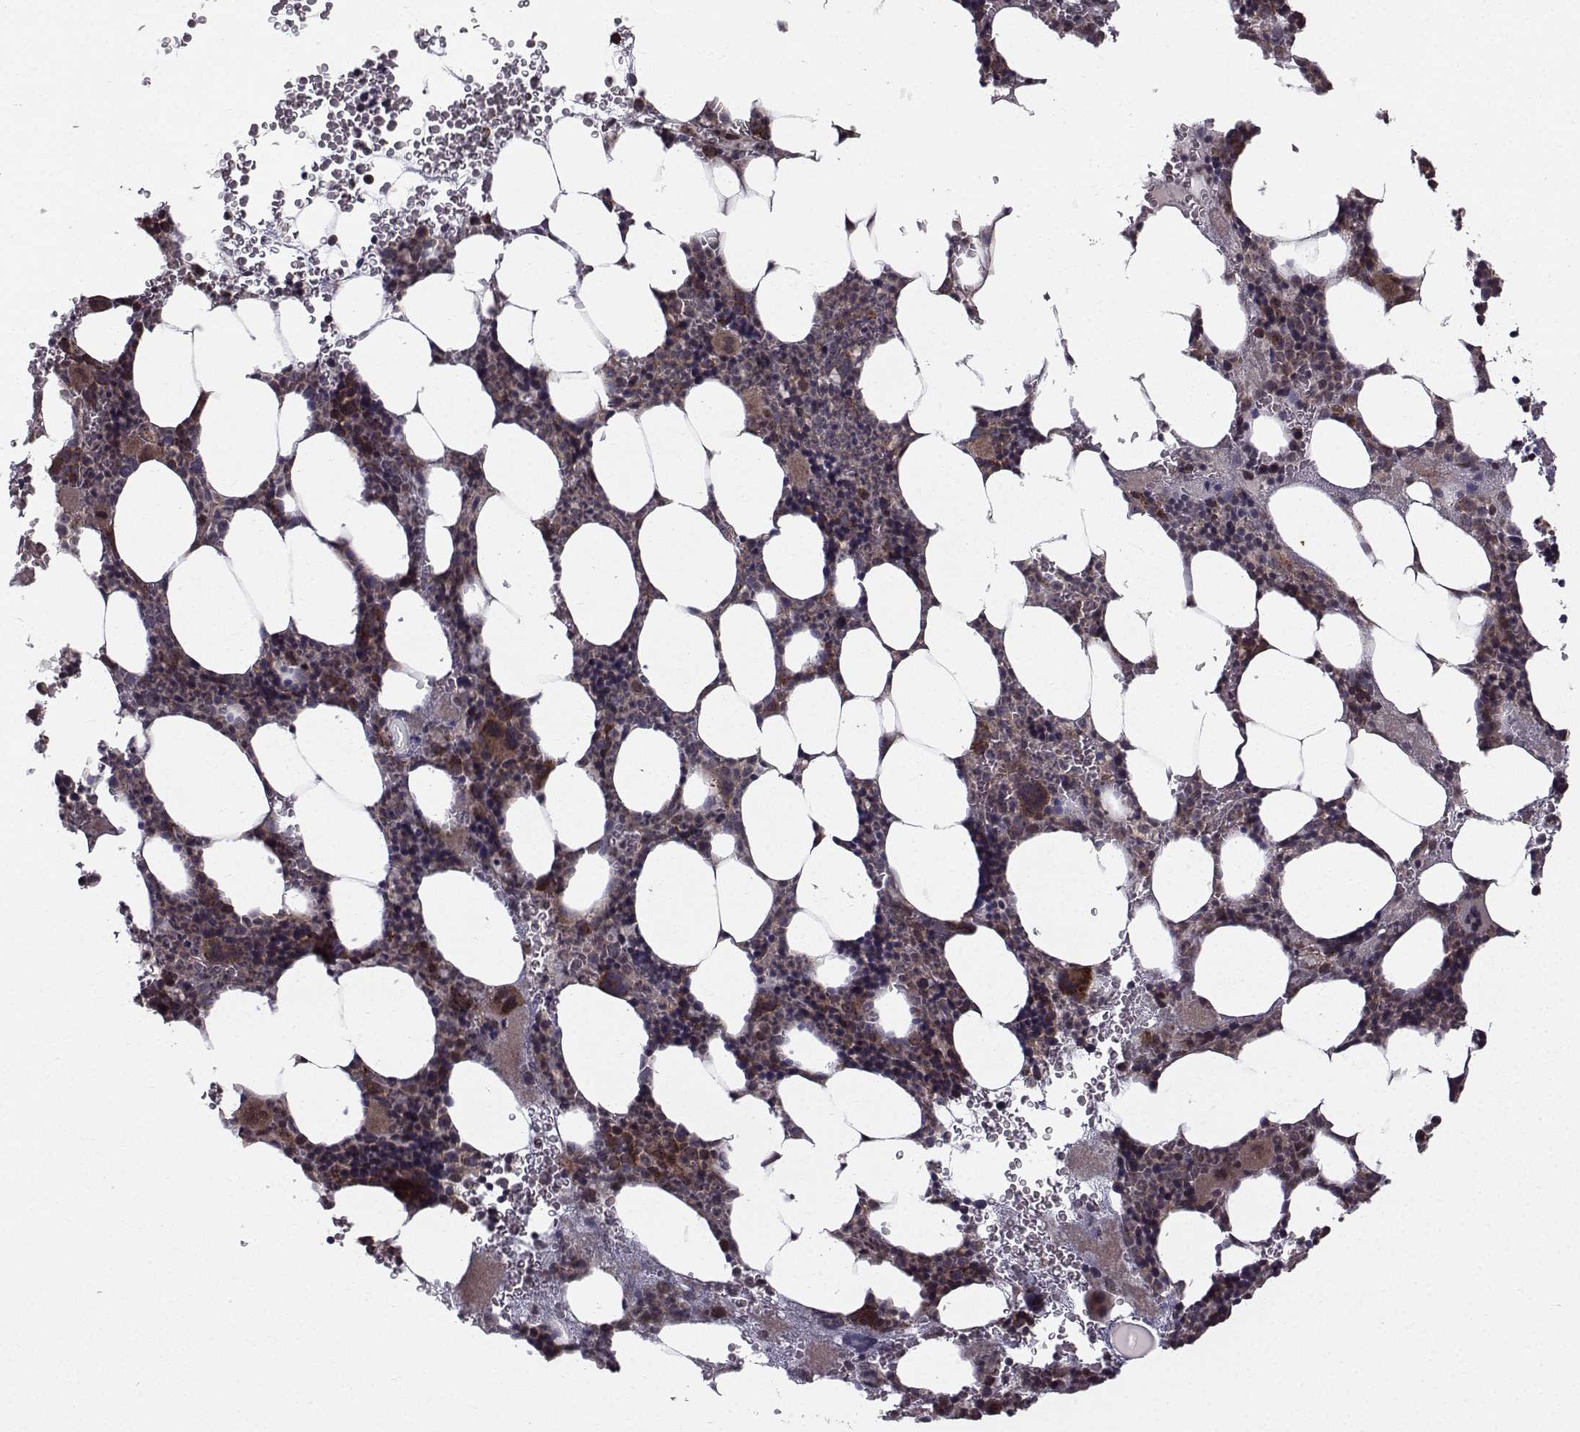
{"staining": {"intensity": "strong", "quantity": "<25%", "location": "cytoplasmic/membranous"}, "tissue": "bone marrow", "cell_type": "Hematopoietic cells", "image_type": "normal", "snomed": [{"axis": "morphology", "description": "Normal tissue, NOS"}, {"axis": "topography", "description": "Bone marrow"}], "caption": "IHC (DAB (3,3'-diaminobenzidine)) staining of benign human bone marrow shows strong cytoplasmic/membranous protein expression in about <25% of hematopoietic cells.", "gene": "APC", "patient": {"sex": "male", "age": 44}}